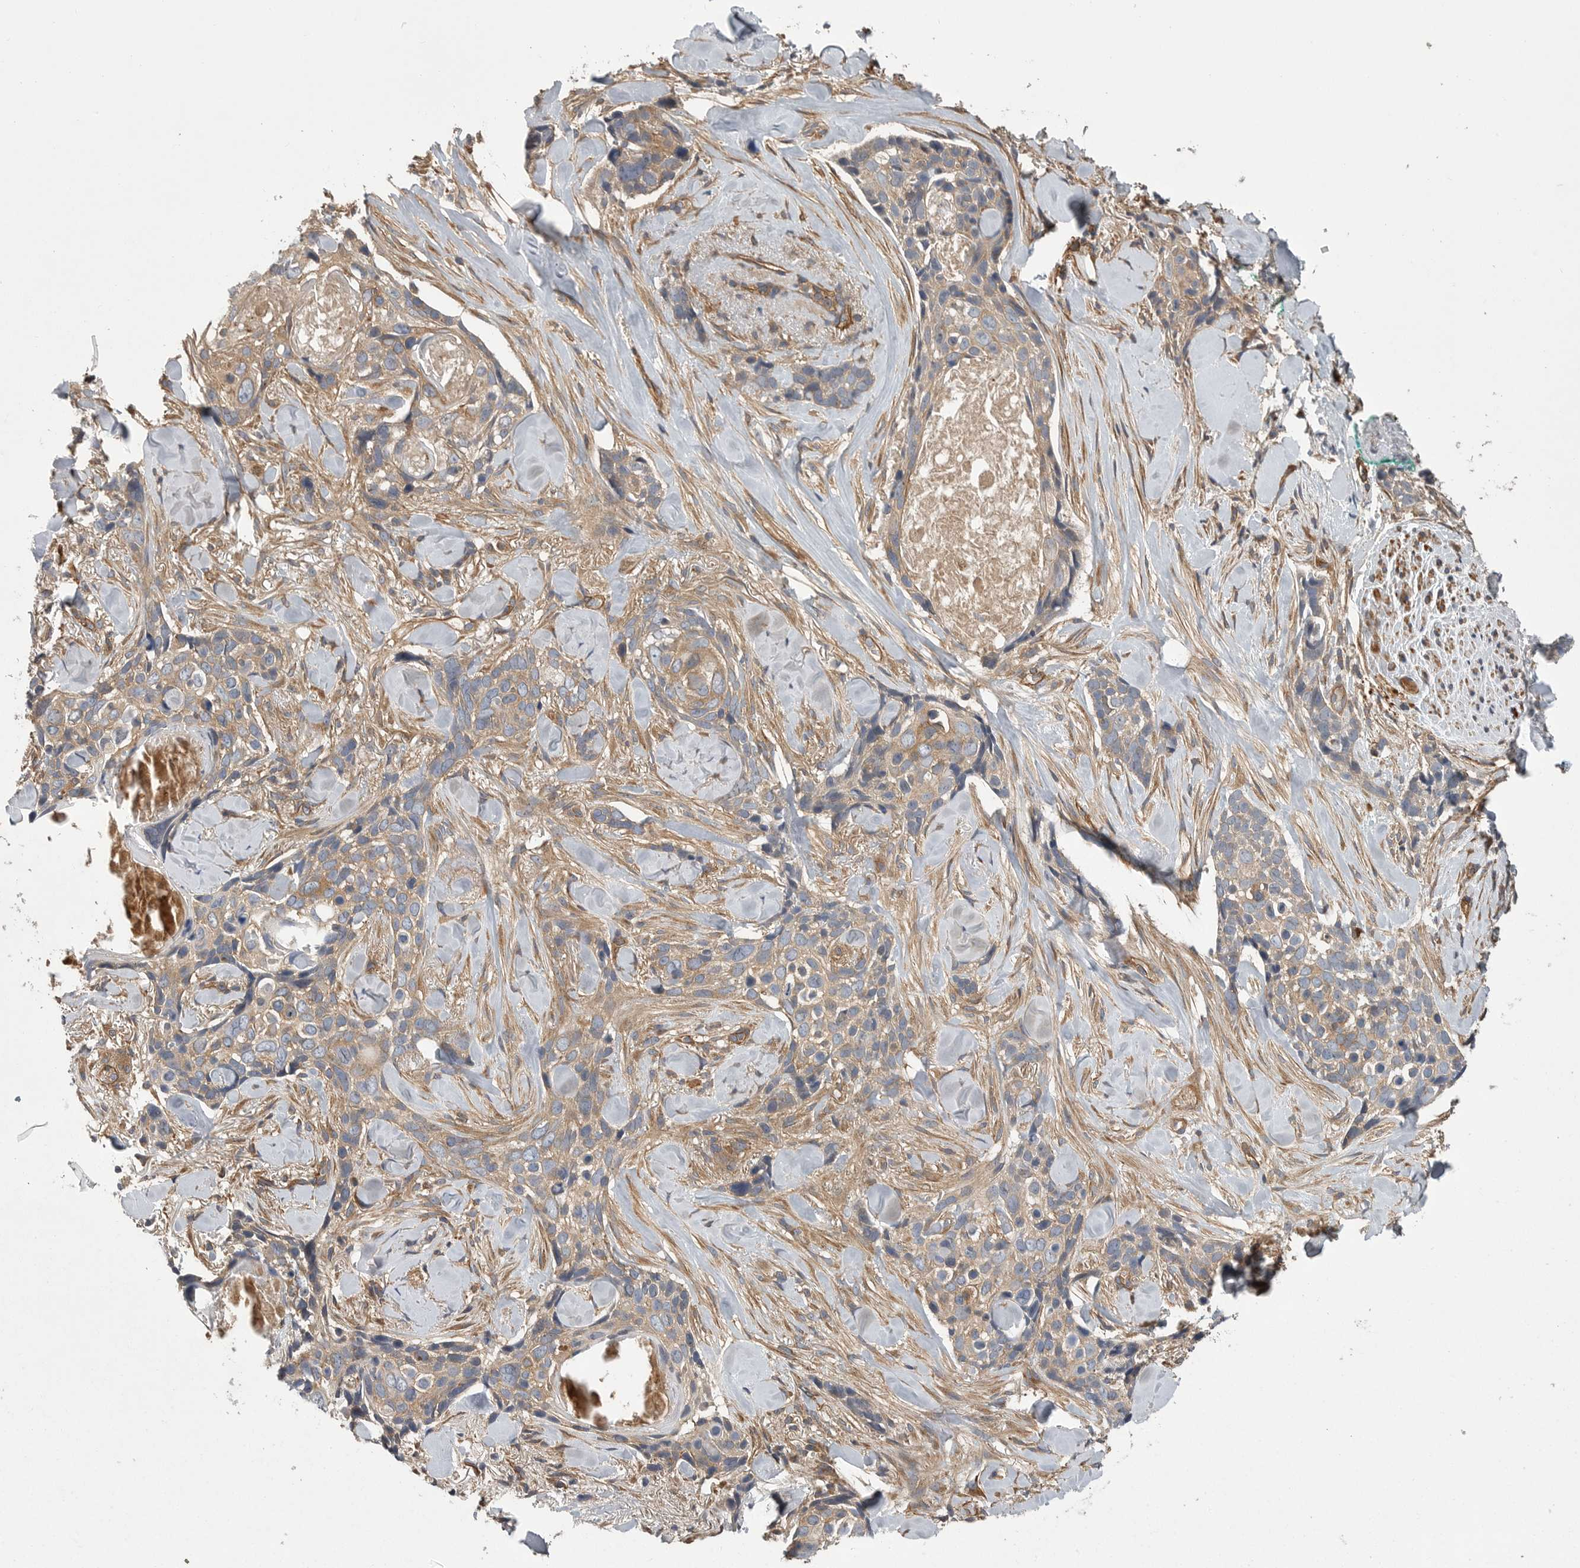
{"staining": {"intensity": "weak", "quantity": ">75%", "location": "cytoplasmic/membranous"}, "tissue": "skin cancer", "cell_type": "Tumor cells", "image_type": "cancer", "snomed": [{"axis": "morphology", "description": "Basal cell carcinoma"}, {"axis": "topography", "description": "Skin"}], "caption": "Protein expression analysis of skin cancer (basal cell carcinoma) demonstrates weak cytoplasmic/membranous positivity in about >75% of tumor cells.", "gene": "OXR1", "patient": {"sex": "female", "age": 82}}